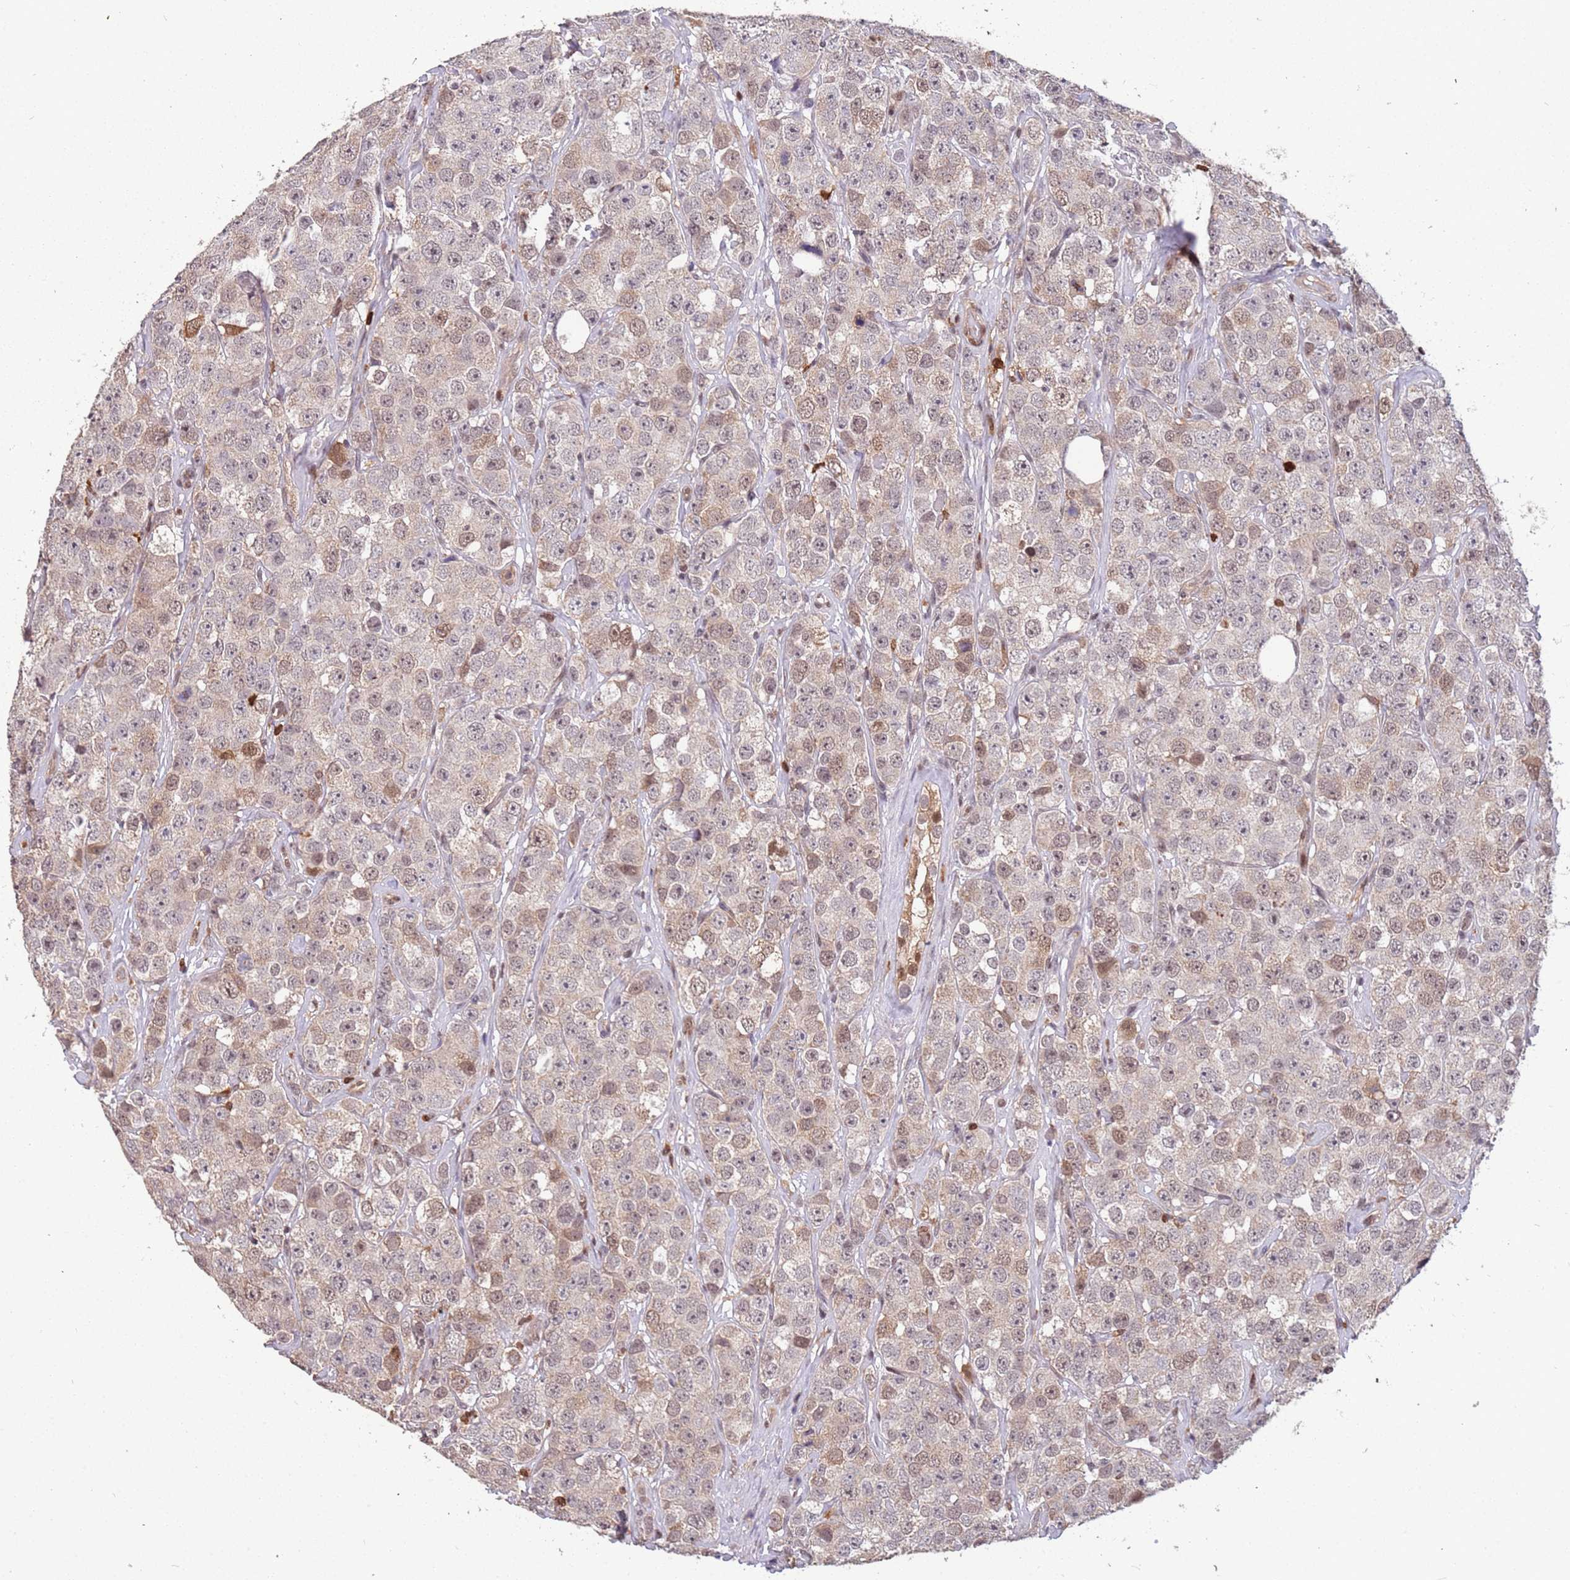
{"staining": {"intensity": "weak", "quantity": "25%-75%", "location": "nuclear"}, "tissue": "testis cancer", "cell_type": "Tumor cells", "image_type": "cancer", "snomed": [{"axis": "morphology", "description": "Seminoma, NOS"}, {"axis": "topography", "description": "Testis"}], "caption": "Testis seminoma tissue shows weak nuclear positivity in approximately 25%-75% of tumor cells, visualized by immunohistochemistry.", "gene": "GBP2", "patient": {"sex": "male", "age": 28}}